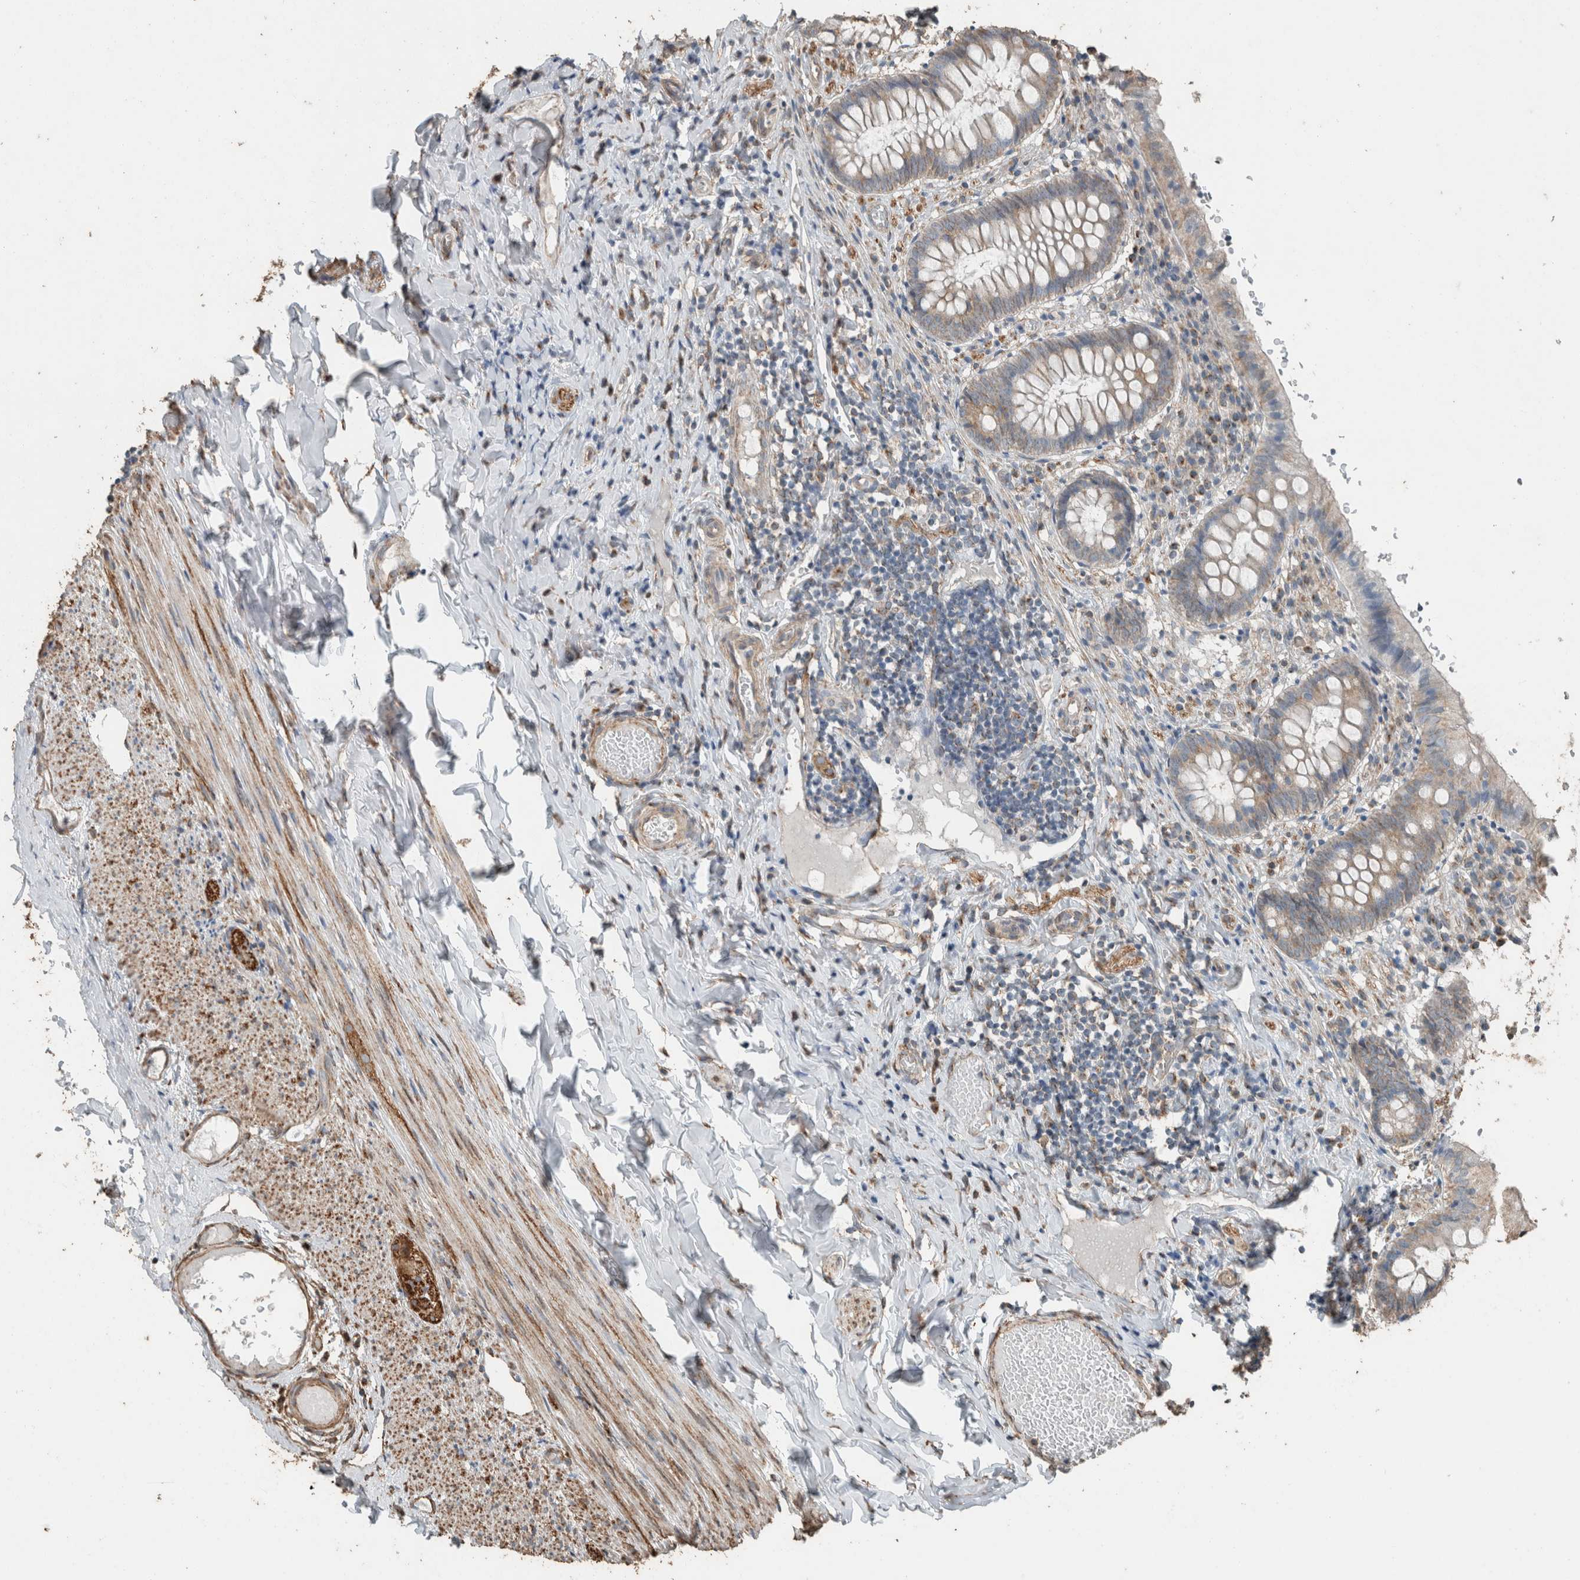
{"staining": {"intensity": "weak", "quantity": ">75%", "location": "cytoplasmic/membranous"}, "tissue": "appendix", "cell_type": "Glandular cells", "image_type": "normal", "snomed": [{"axis": "morphology", "description": "Normal tissue, NOS"}, {"axis": "topography", "description": "Appendix"}], "caption": "Appendix stained with IHC shows weak cytoplasmic/membranous expression in approximately >75% of glandular cells.", "gene": "ACVR2B", "patient": {"sex": "male", "age": 8}}